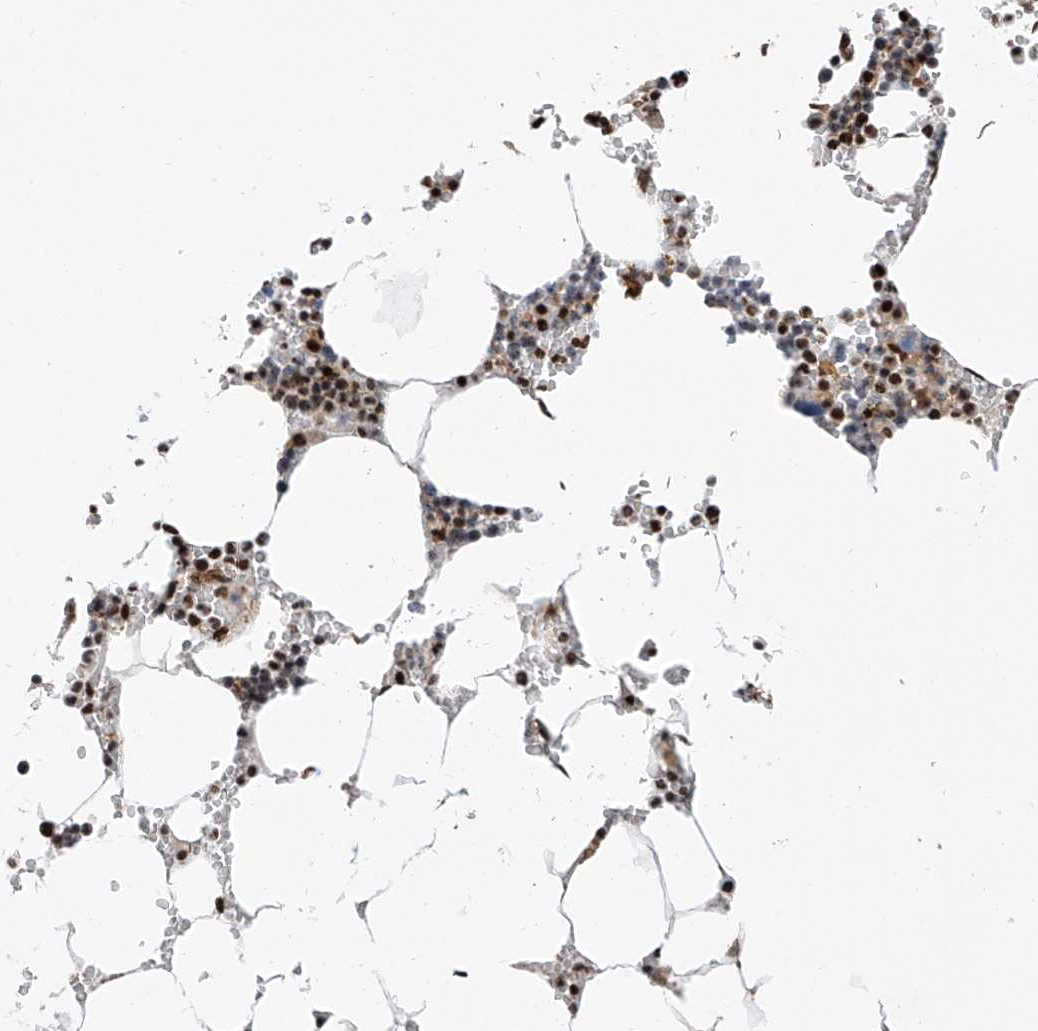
{"staining": {"intensity": "strong", "quantity": "25%-75%", "location": "nuclear"}, "tissue": "bone marrow", "cell_type": "Hematopoietic cells", "image_type": "normal", "snomed": [{"axis": "morphology", "description": "Normal tissue, NOS"}, {"axis": "topography", "description": "Bone marrow"}], "caption": "Protein expression analysis of normal human bone marrow reveals strong nuclear positivity in about 25%-75% of hematopoietic cells. The staining was performed using DAB (3,3'-diaminobenzidine), with brown indicating positive protein expression. Nuclei are stained blue with hematoxylin.", "gene": "APLF", "patient": {"sex": "male", "age": 70}}